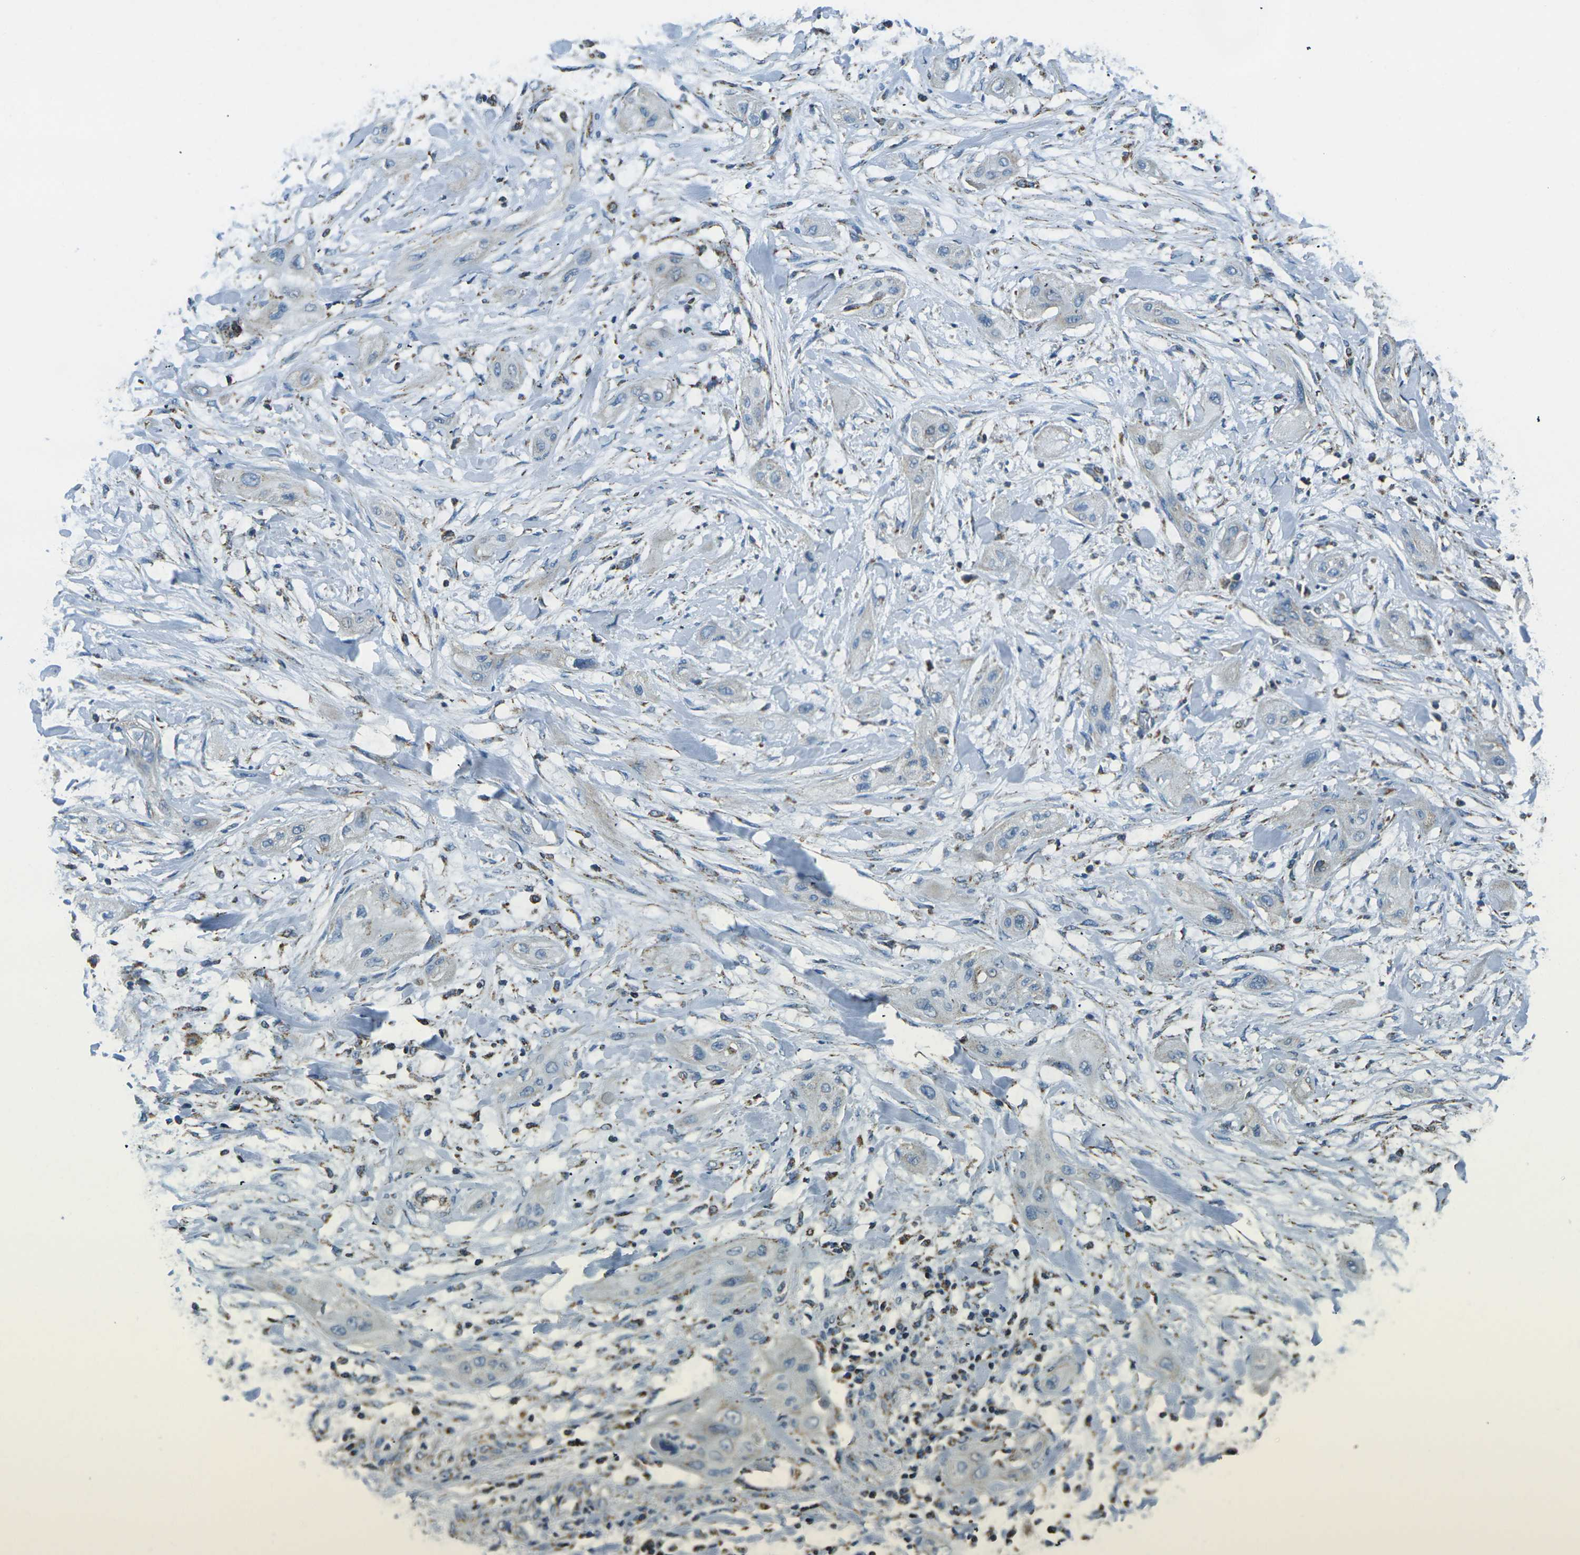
{"staining": {"intensity": "negative", "quantity": "none", "location": "none"}, "tissue": "lung cancer", "cell_type": "Tumor cells", "image_type": "cancer", "snomed": [{"axis": "morphology", "description": "Squamous cell carcinoma, NOS"}, {"axis": "topography", "description": "Lung"}], "caption": "The histopathology image displays no staining of tumor cells in lung squamous cell carcinoma.", "gene": "IRF3", "patient": {"sex": "female", "age": 47}}